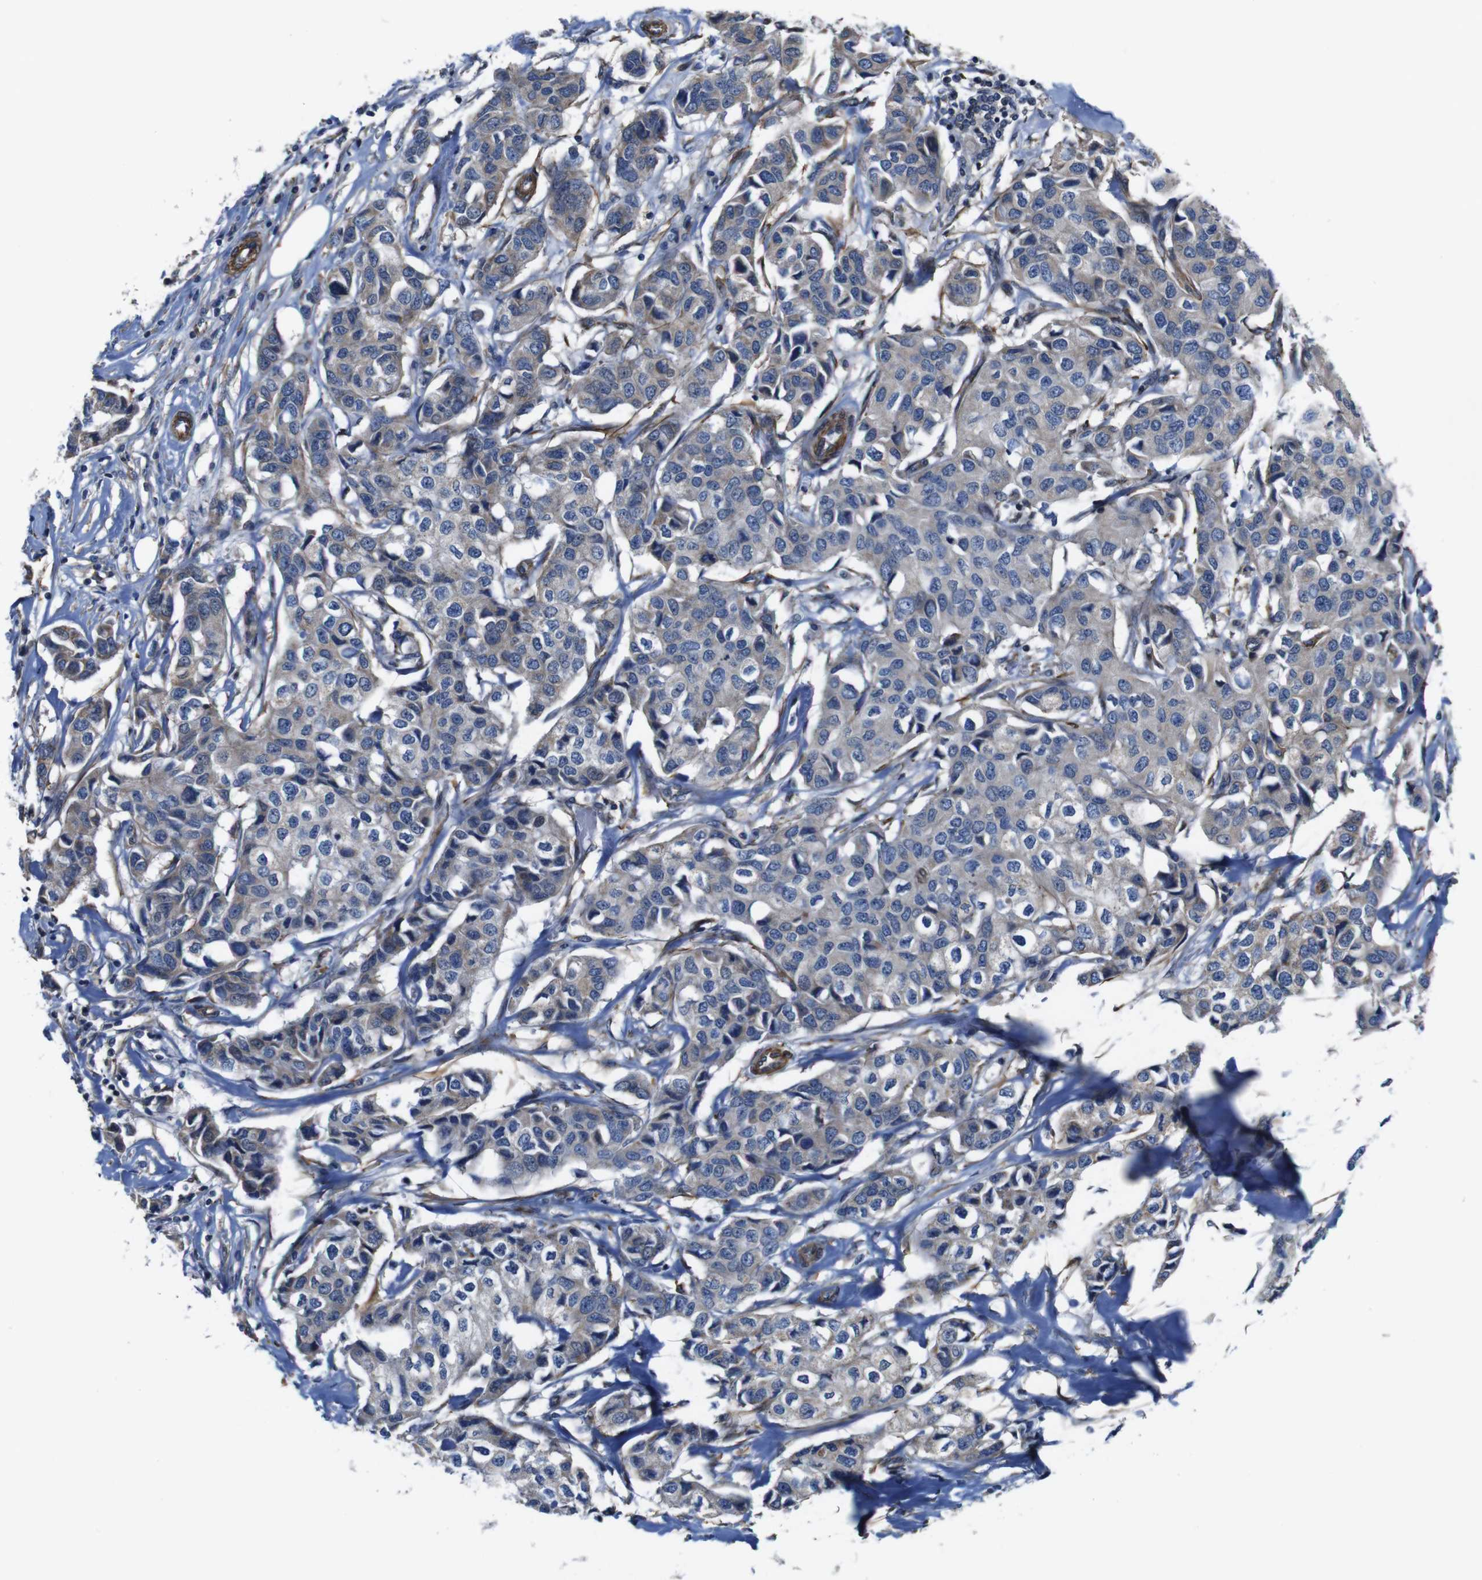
{"staining": {"intensity": "weak", "quantity": "<25%", "location": "cytoplasmic/membranous"}, "tissue": "breast cancer", "cell_type": "Tumor cells", "image_type": "cancer", "snomed": [{"axis": "morphology", "description": "Duct carcinoma"}, {"axis": "topography", "description": "Breast"}], "caption": "Tumor cells show no significant protein expression in intraductal carcinoma (breast). (DAB IHC, high magnification).", "gene": "GGT7", "patient": {"sex": "female", "age": 80}}